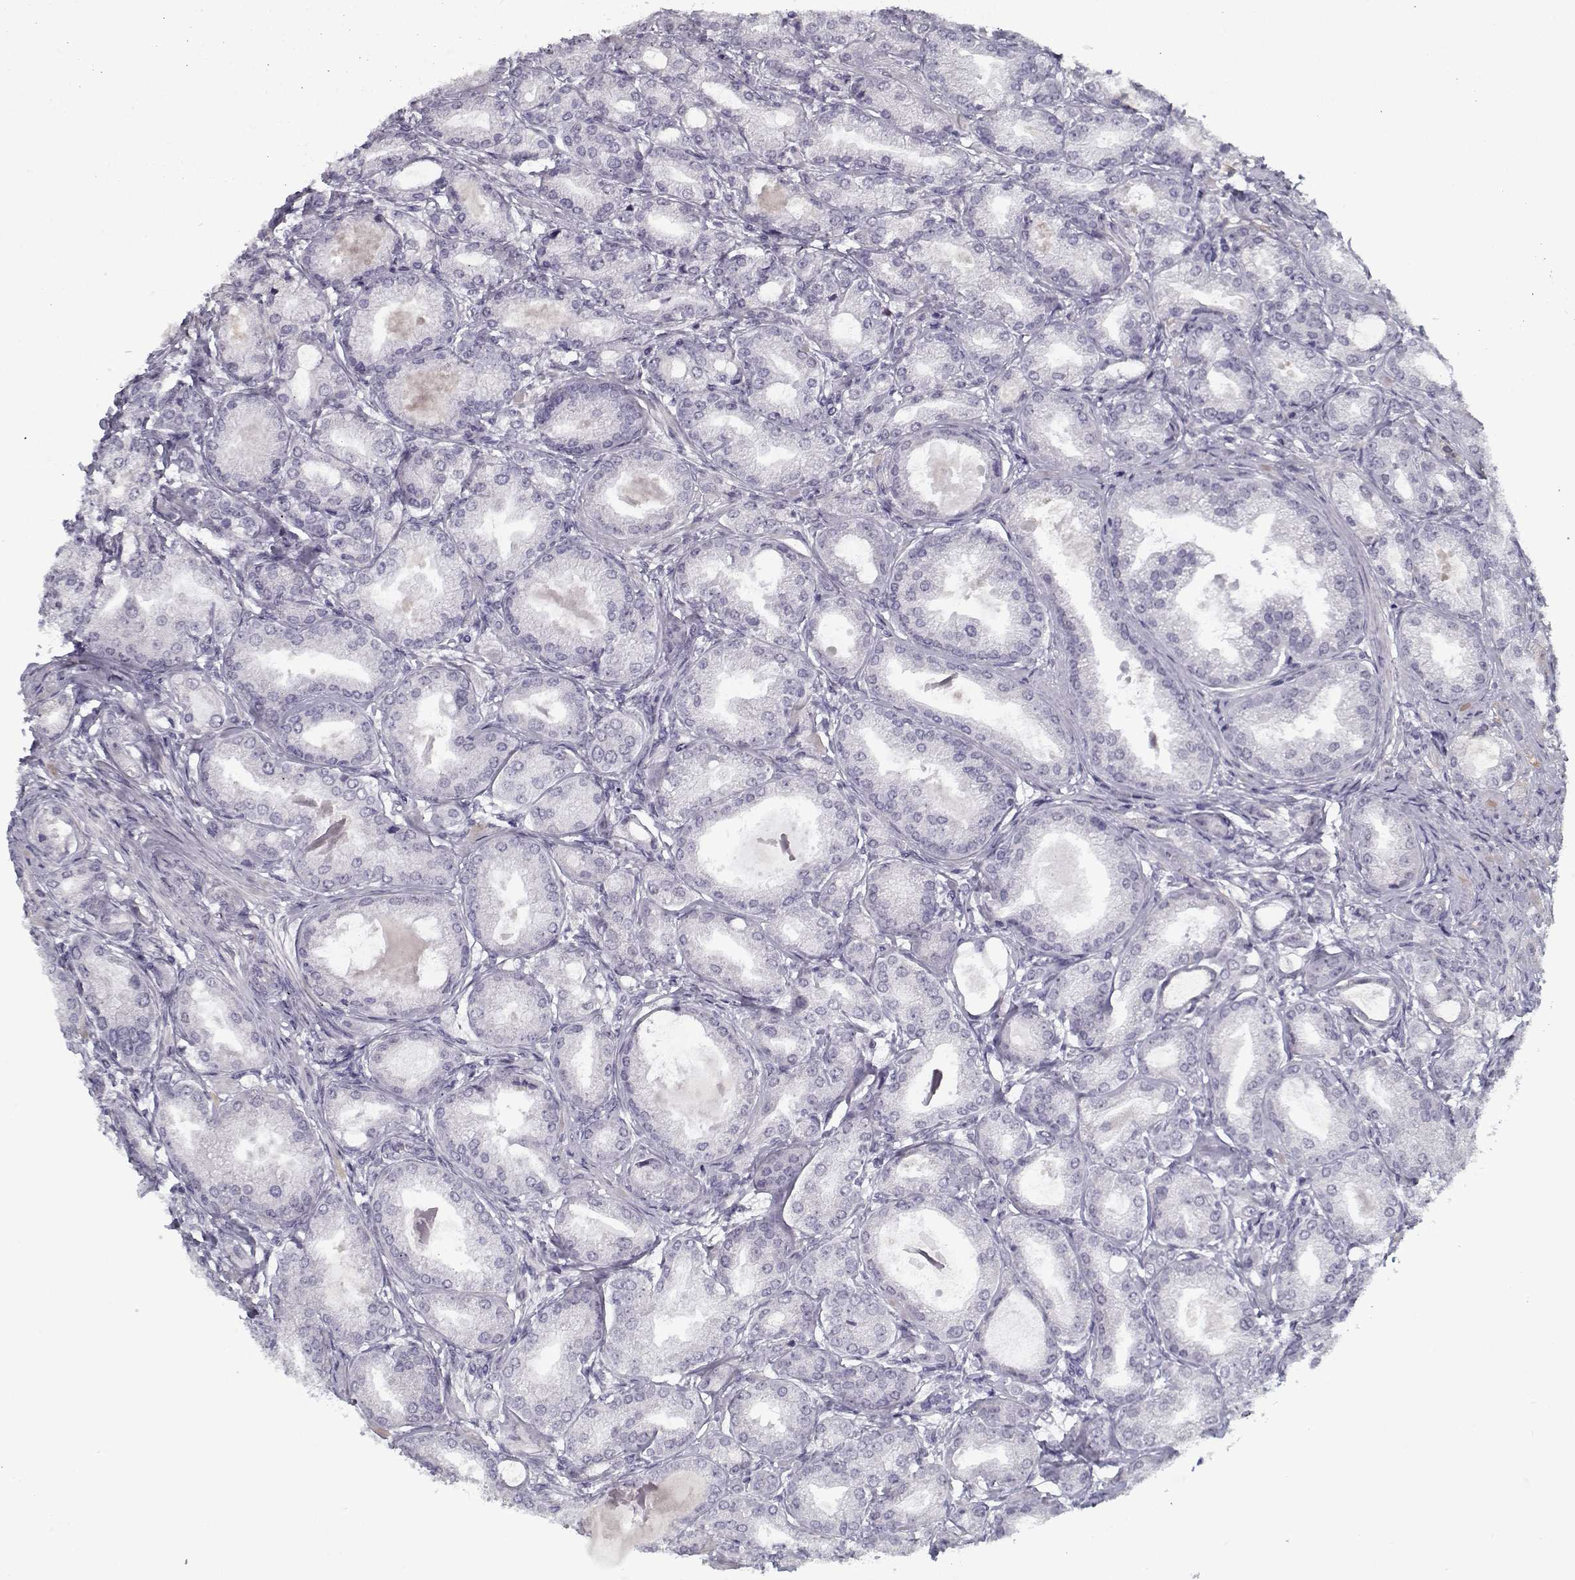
{"staining": {"intensity": "negative", "quantity": "none", "location": "none"}, "tissue": "prostate cancer", "cell_type": "Tumor cells", "image_type": "cancer", "snomed": [{"axis": "morphology", "description": "Adenocarcinoma, NOS"}, {"axis": "topography", "description": "Prostate and seminal vesicle, NOS"}, {"axis": "topography", "description": "Prostate"}], "caption": "Adenocarcinoma (prostate) was stained to show a protein in brown. There is no significant expression in tumor cells. (Brightfield microscopy of DAB IHC at high magnification).", "gene": "SPACA9", "patient": {"sex": "male", "age": 77}}